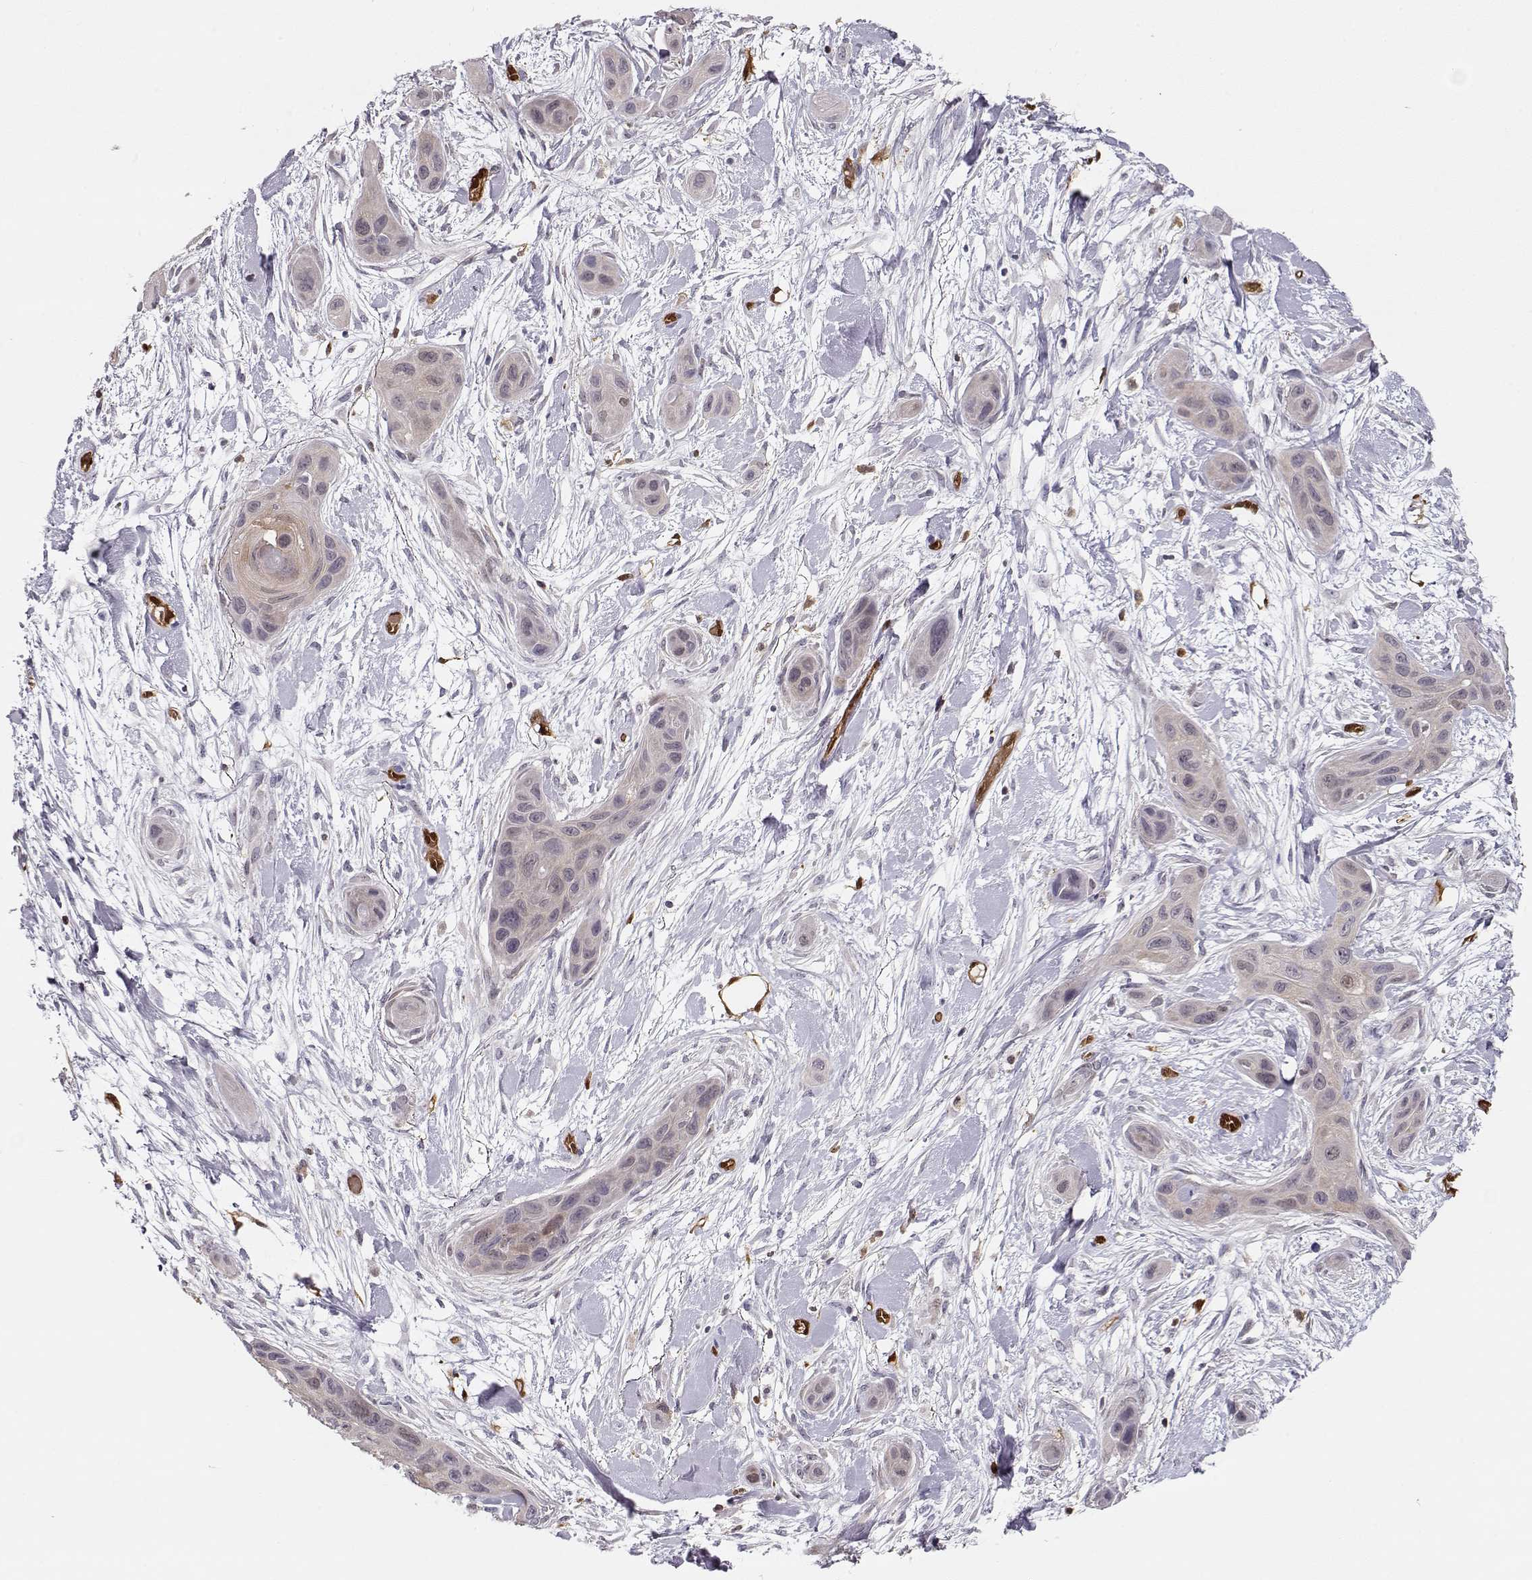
{"staining": {"intensity": "negative", "quantity": "none", "location": "none"}, "tissue": "skin cancer", "cell_type": "Tumor cells", "image_type": "cancer", "snomed": [{"axis": "morphology", "description": "Squamous cell carcinoma, NOS"}, {"axis": "topography", "description": "Skin"}], "caption": "Human skin cancer stained for a protein using IHC exhibits no expression in tumor cells.", "gene": "PNP", "patient": {"sex": "male", "age": 79}}